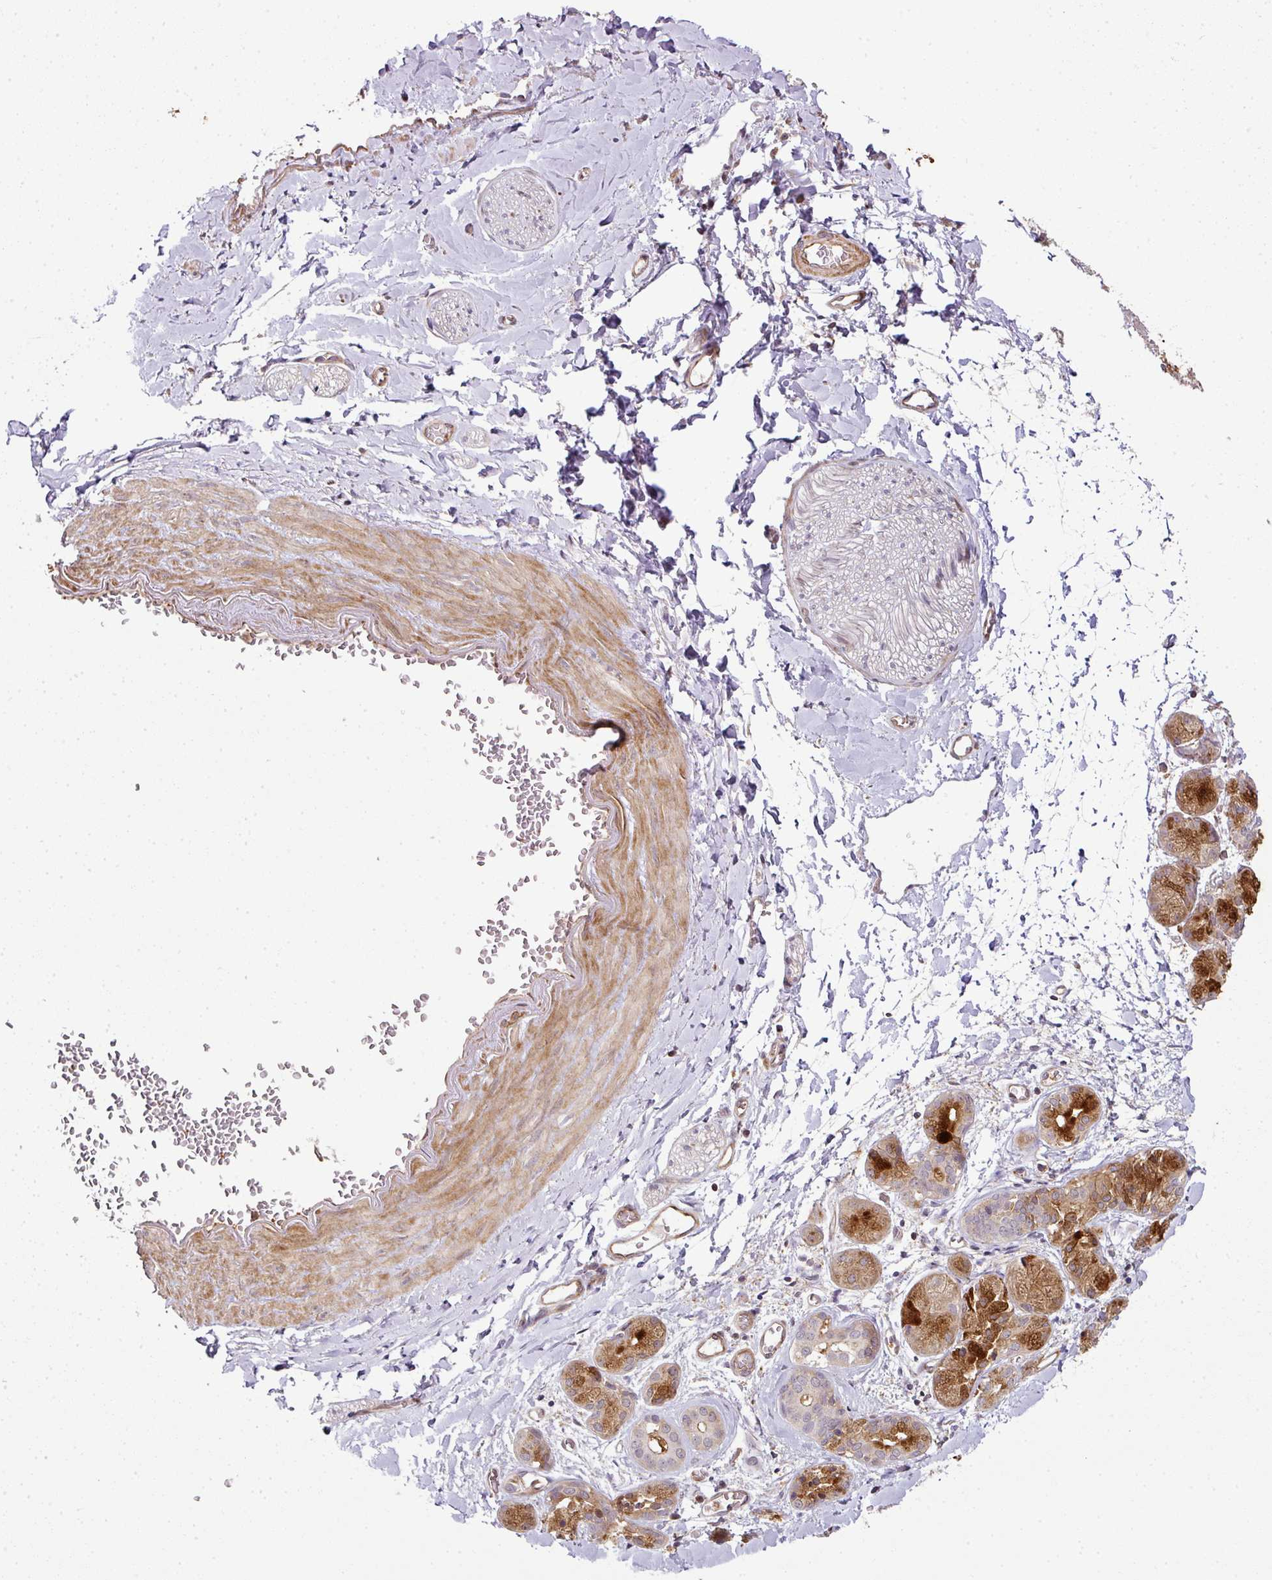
{"staining": {"intensity": "negative", "quantity": "none", "location": "none"}, "tissue": "adipose tissue", "cell_type": "Adipocytes", "image_type": "normal", "snomed": [{"axis": "morphology", "description": "Normal tissue, NOS"}, {"axis": "topography", "description": "Salivary gland"}, {"axis": "topography", "description": "Peripheral nerve tissue"}], "caption": "IHC of benign adipose tissue reveals no staining in adipocytes.", "gene": "ATAT1", "patient": {"sex": "female", "age": 24}}